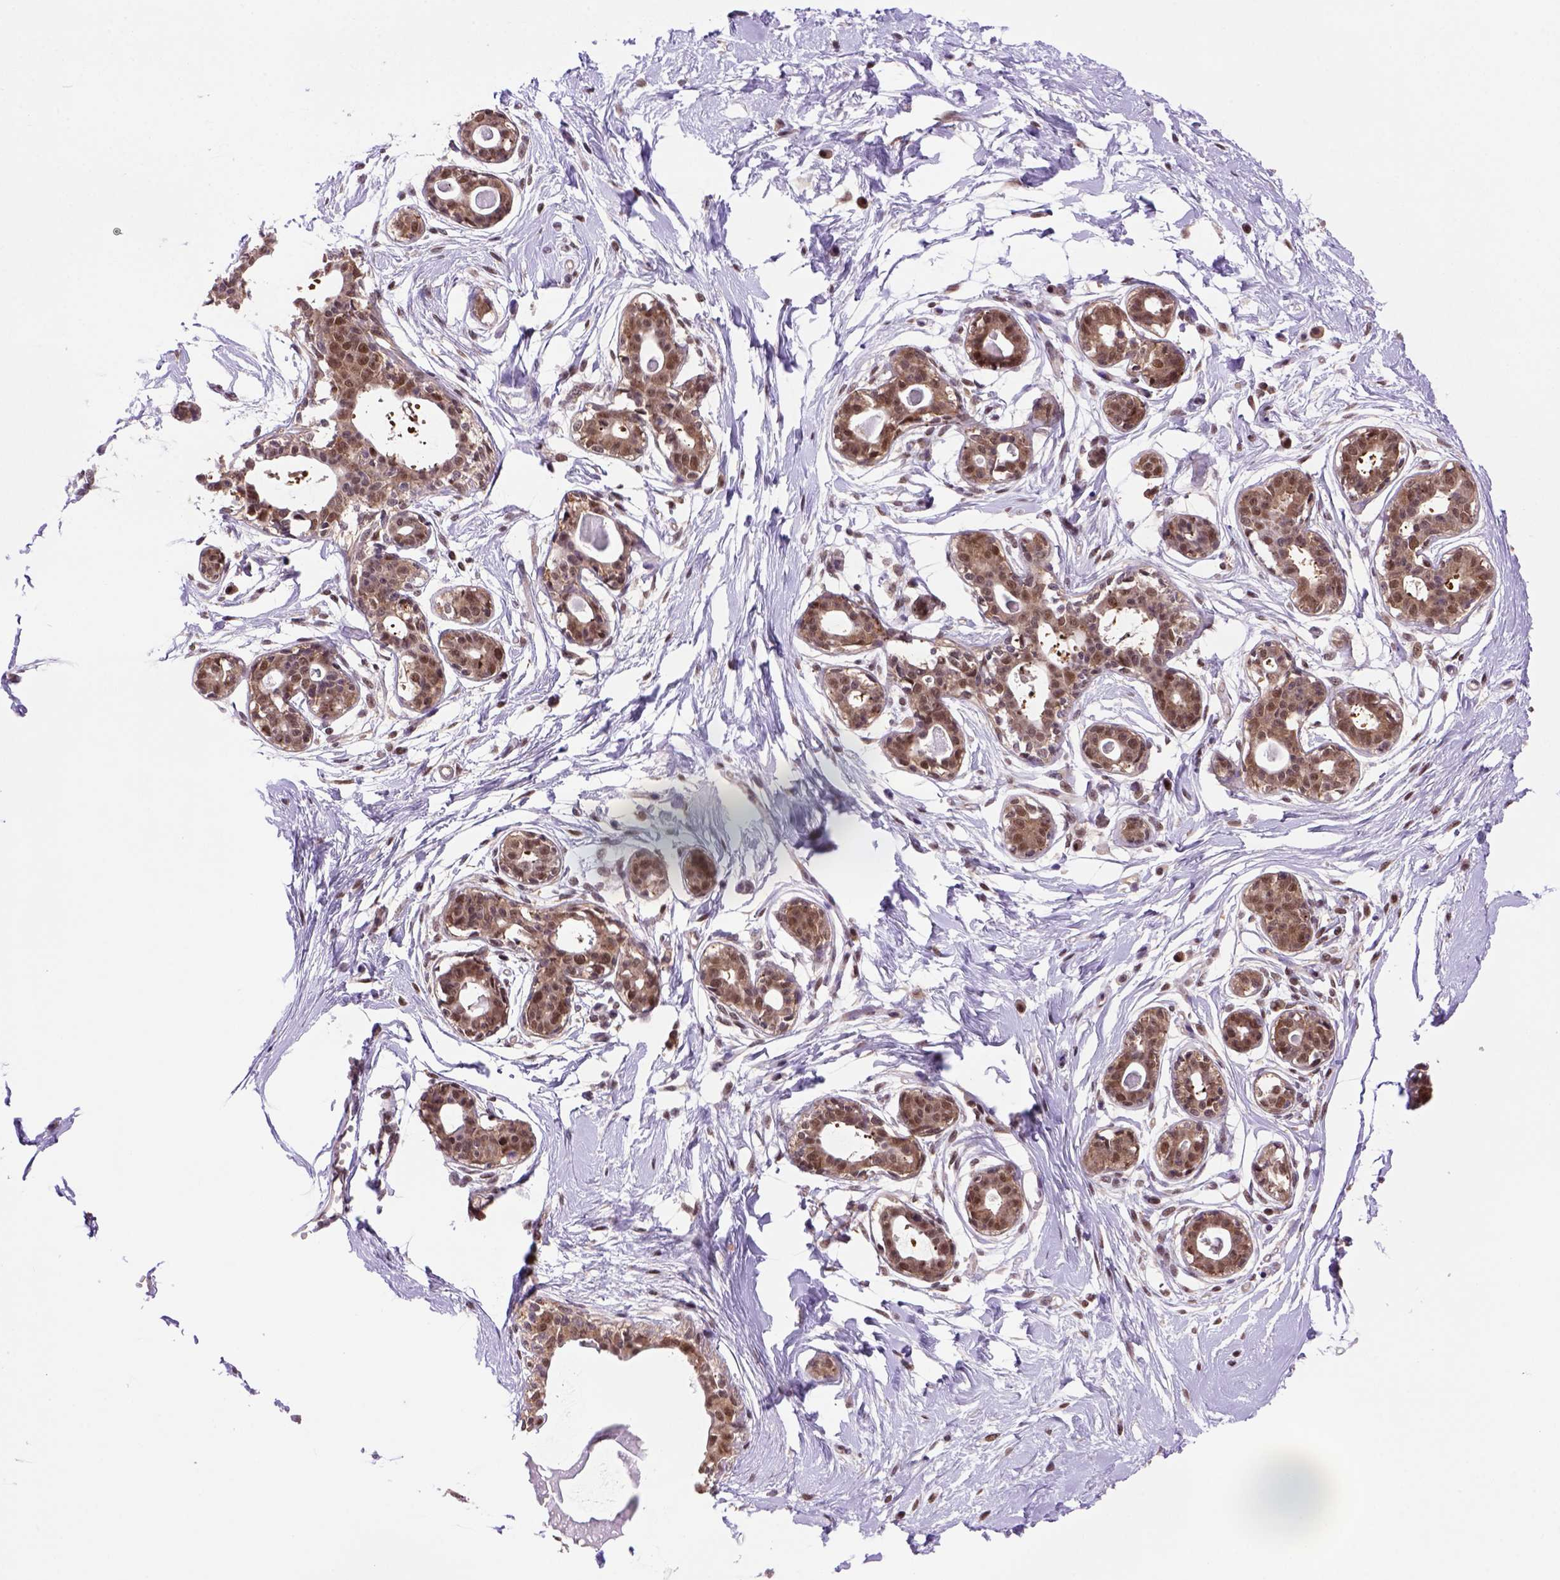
{"staining": {"intensity": "strong", "quantity": ">75%", "location": "nuclear"}, "tissue": "breast", "cell_type": "Adipocytes", "image_type": "normal", "snomed": [{"axis": "morphology", "description": "Normal tissue, NOS"}, {"axis": "topography", "description": "Breast"}], "caption": "Protein staining of unremarkable breast reveals strong nuclear staining in about >75% of adipocytes. The staining is performed using DAB brown chromogen to label protein expression. The nuclei are counter-stained blue using hematoxylin.", "gene": "PSMC2", "patient": {"sex": "female", "age": 45}}